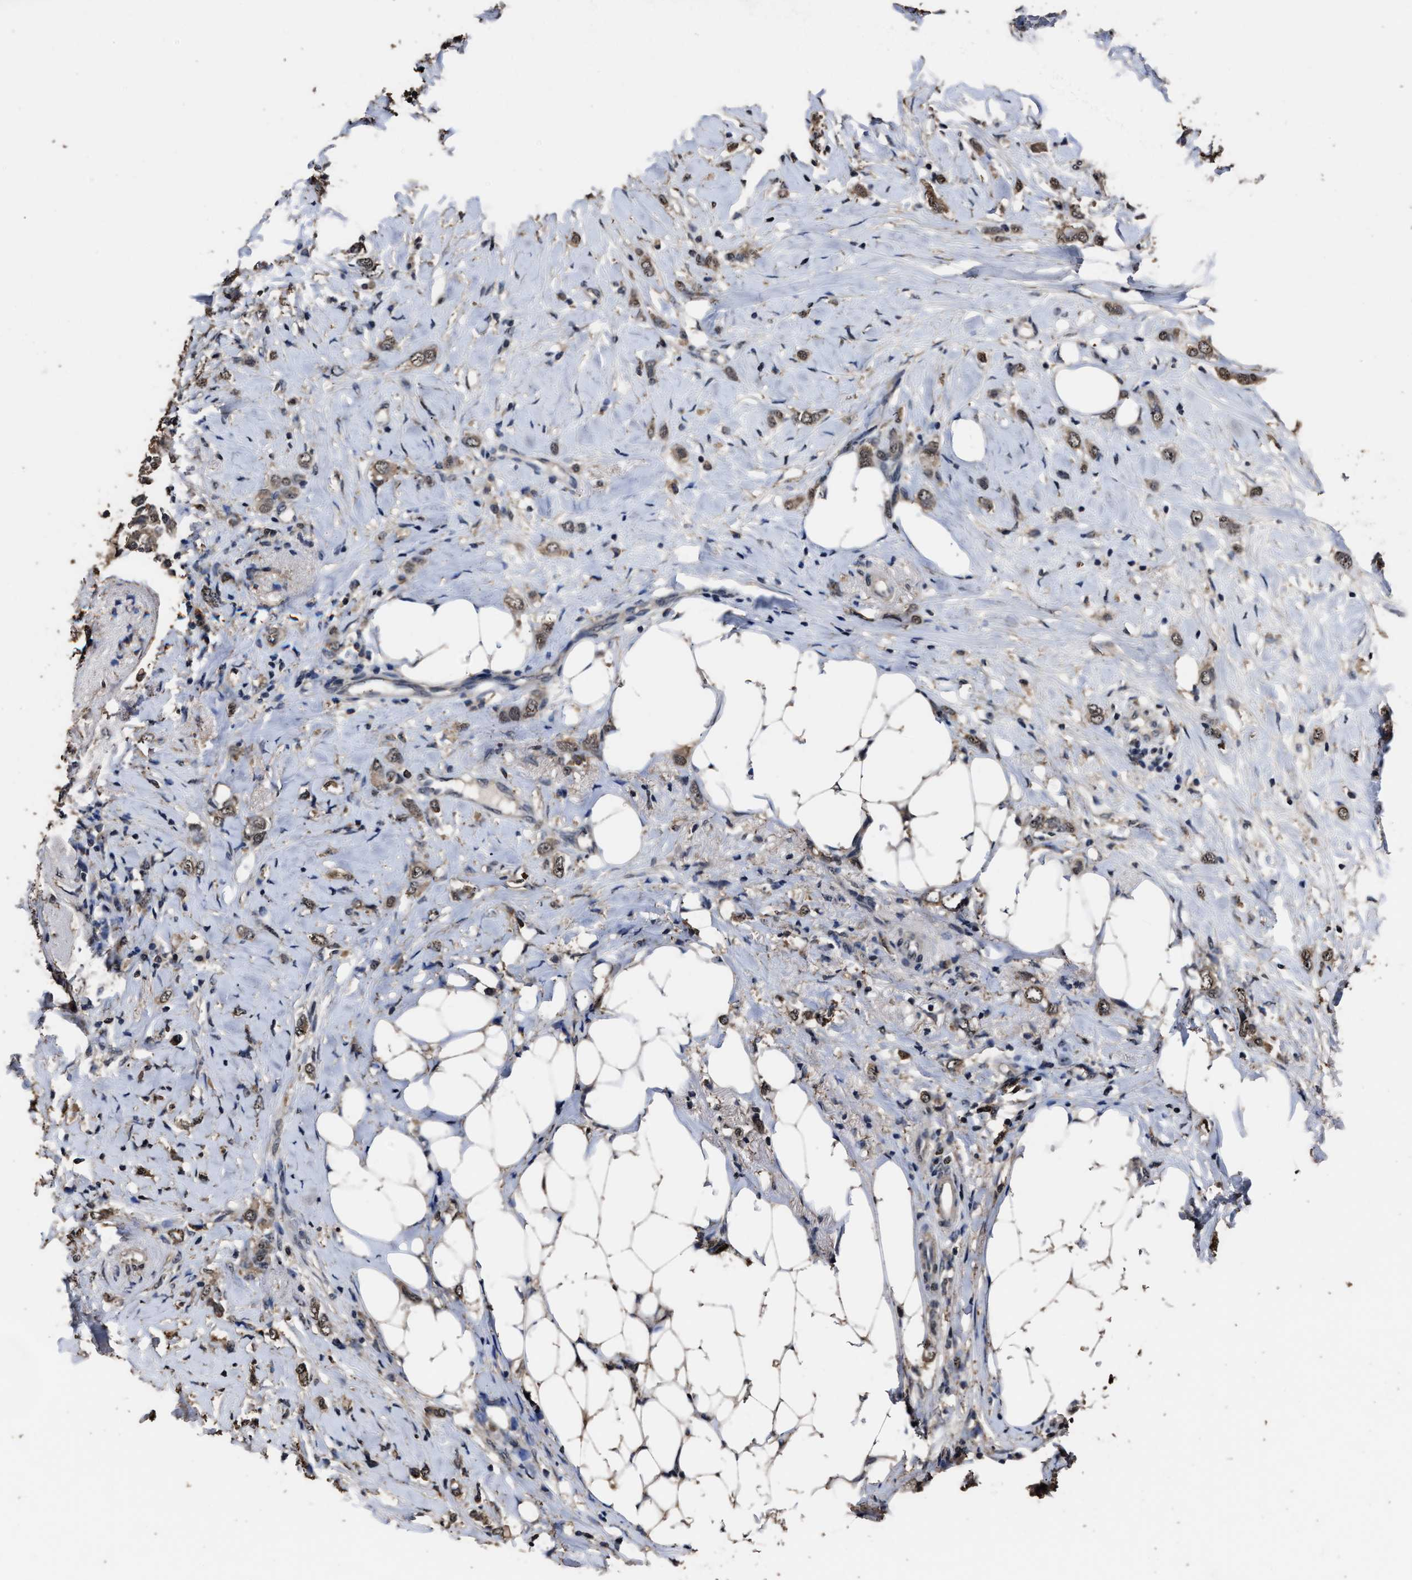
{"staining": {"intensity": "weak", "quantity": ">75%", "location": "cytoplasmic/membranous"}, "tissue": "breast cancer", "cell_type": "Tumor cells", "image_type": "cancer", "snomed": [{"axis": "morphology", "description": "Normal tissue, NOS"}, {"axis": "morphology", "description": "Lobular carcinoma"}, {"axis": "topography", "description": "Breast"}], "caption": "Immunohistochemistry of human breast cancer reveals low levels of weak cytoplasmic/membranous positivity in approximately >75% of tumor cells.", "gene": "RSBN1L", "patient": {"sex": "female", "age": 47}}